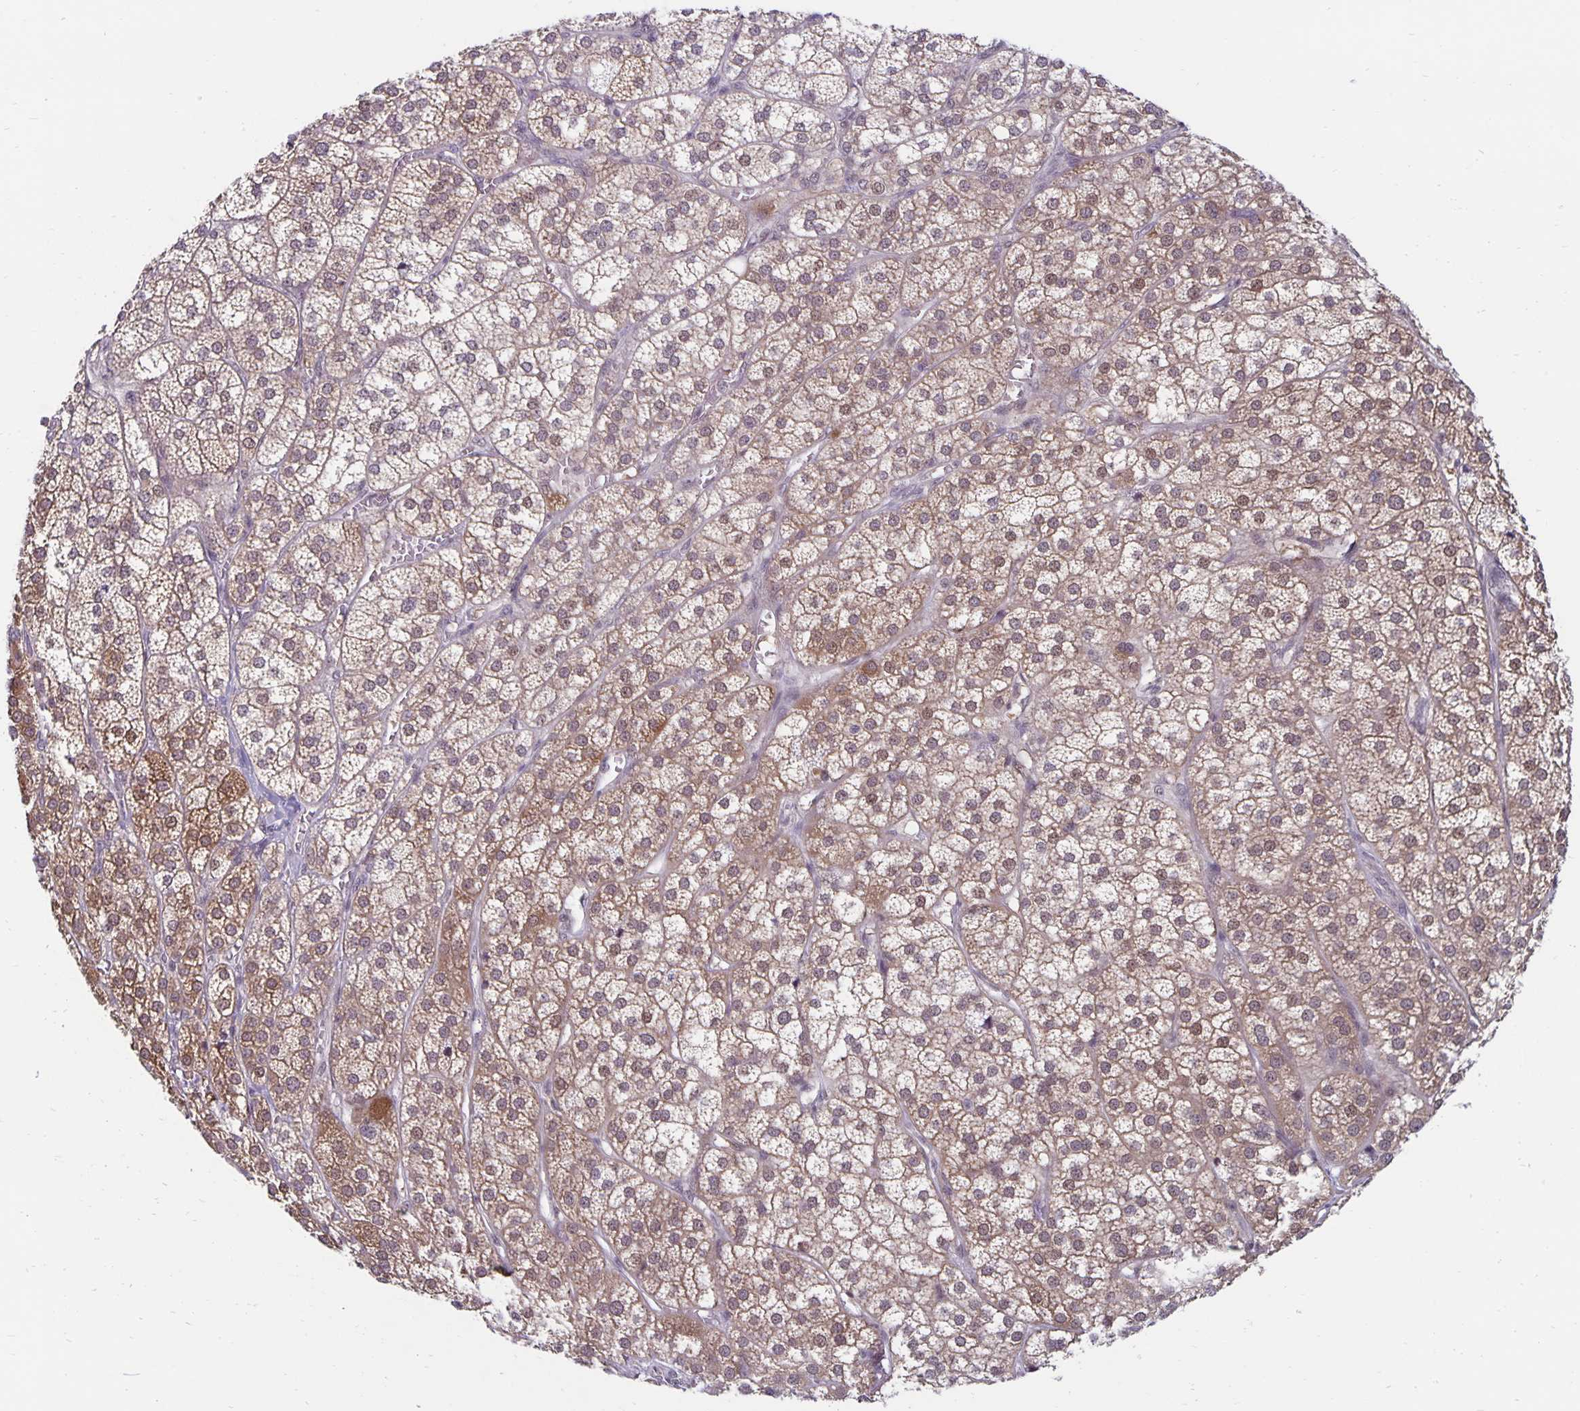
{"staining": {"intensity": "strong", "quantity": "25%-75%", "location": "cytoplasmic/membranous,nuclear"}, "tissue": "adrenal gland", "cell_type": "Glandular cells", "image_type": "normal", "snomed": [{"axis": "morphology", "description": "Normal tissue, NOS"}, {"axis": "topography", "description": "Adrenal gland"}], "caption": "Protein staining reveals strong cytoplasmic/membranous,nuclear expression in about 25%-75% of glandular cells in unremarkable adrenal gland. (DAB = brown stain, brightfield microscopy at high magnification).", "gene": "EXOC6B", "patient": {"sex": "female", "age": 60}}